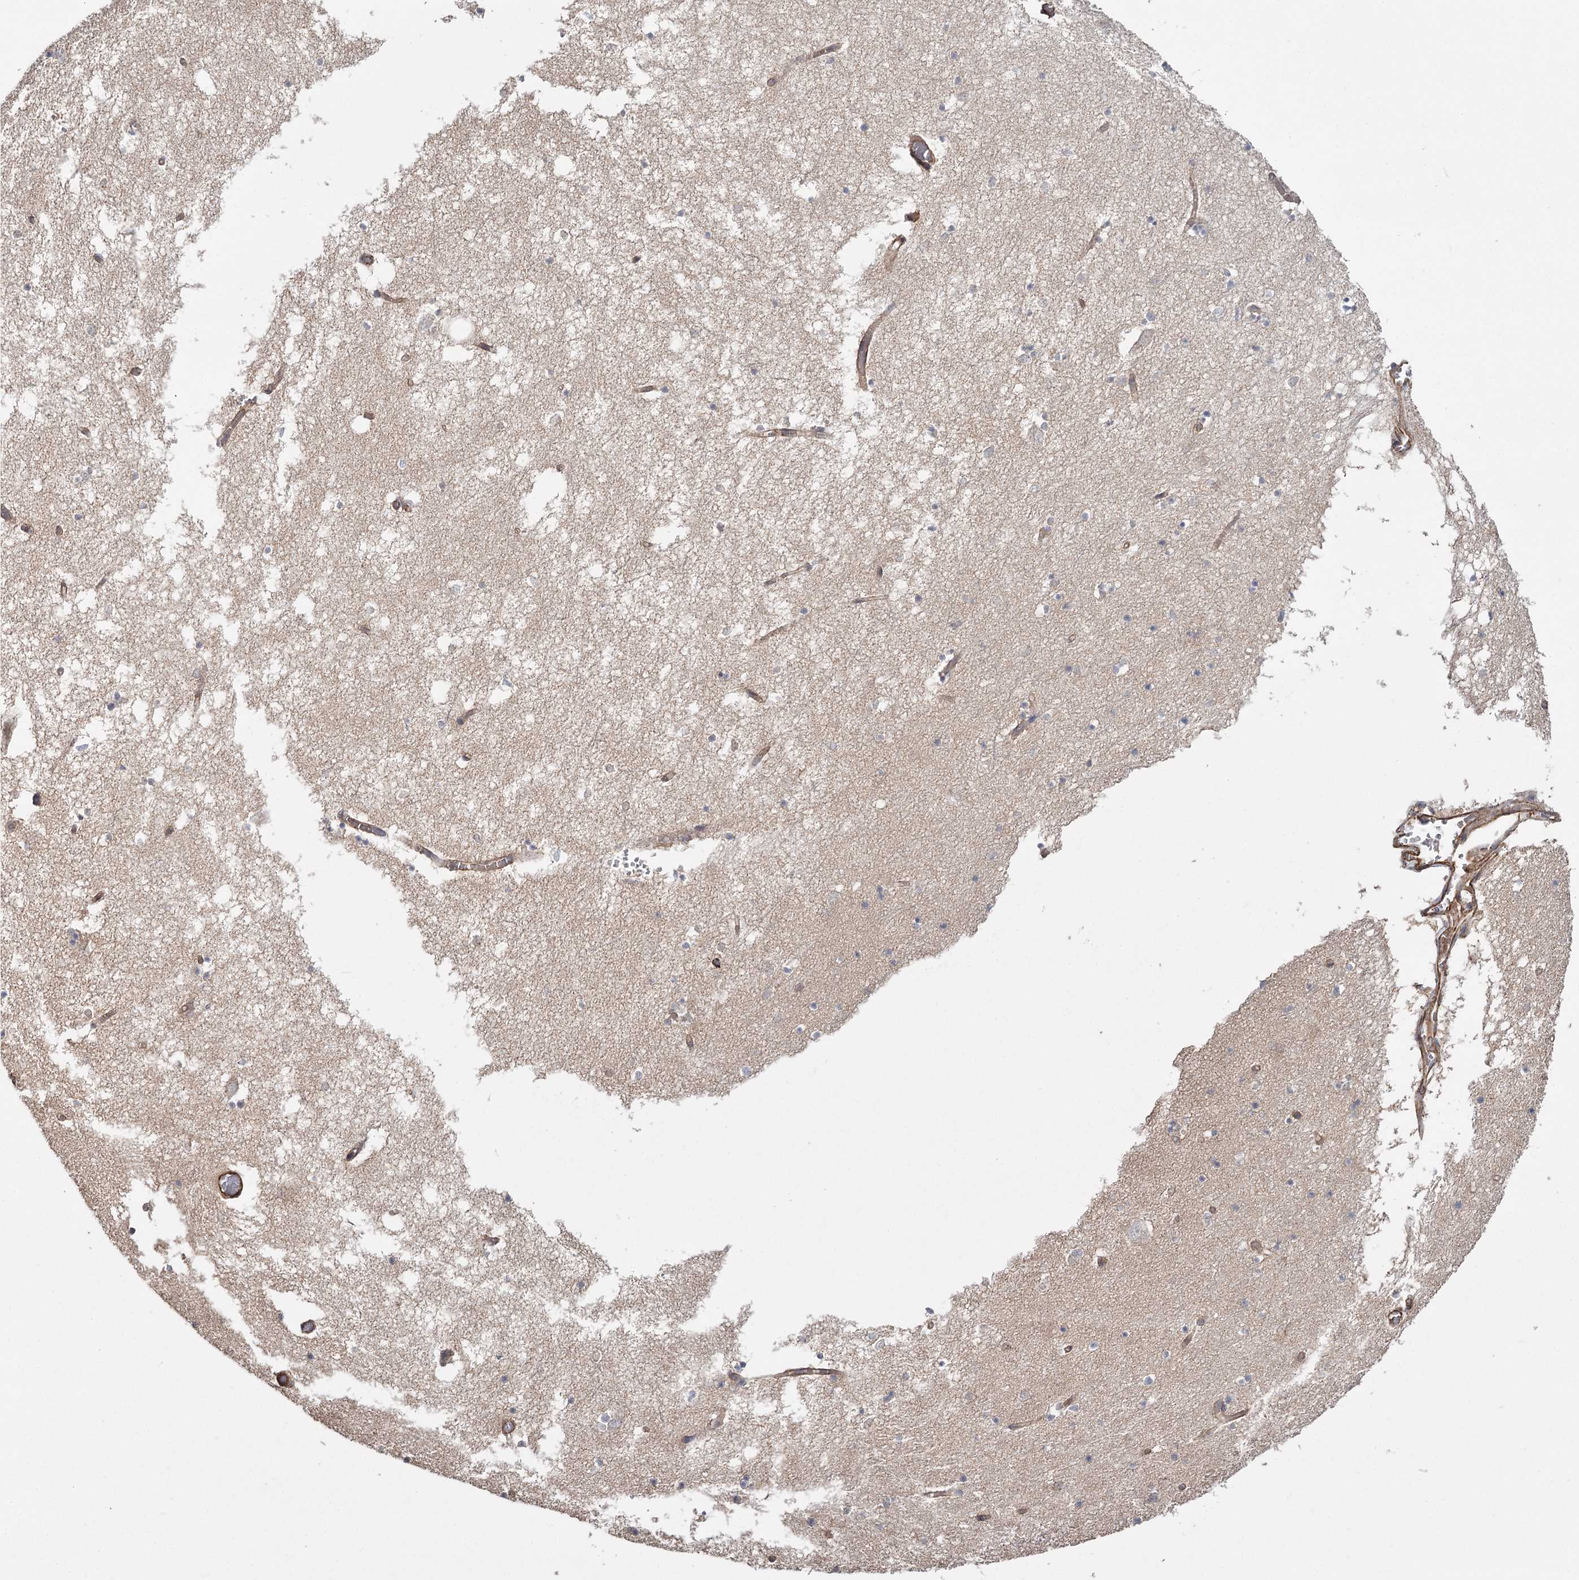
{"staining": {"intensity": "negative", "quantity": "none", "location": "none"}, "tissue": "hippocampus", "cell_type": "Glial cells", "image_type": "normal", "snomed": [{"axis": "morphology", "description": "Normal tissue, NOS"}, {"axis": "topography", "description": "Hippocampus"}], "caption": "Immunohistochemistry image of unremarkable hippocampus stained for a protein (brown), which reveals no positivity in glial cells. (Brightfield microscopy of DAB immunohistochemistry at high magnification).", "gene": "DHRS9", "patient": {"sex": "male", "age": 70}}